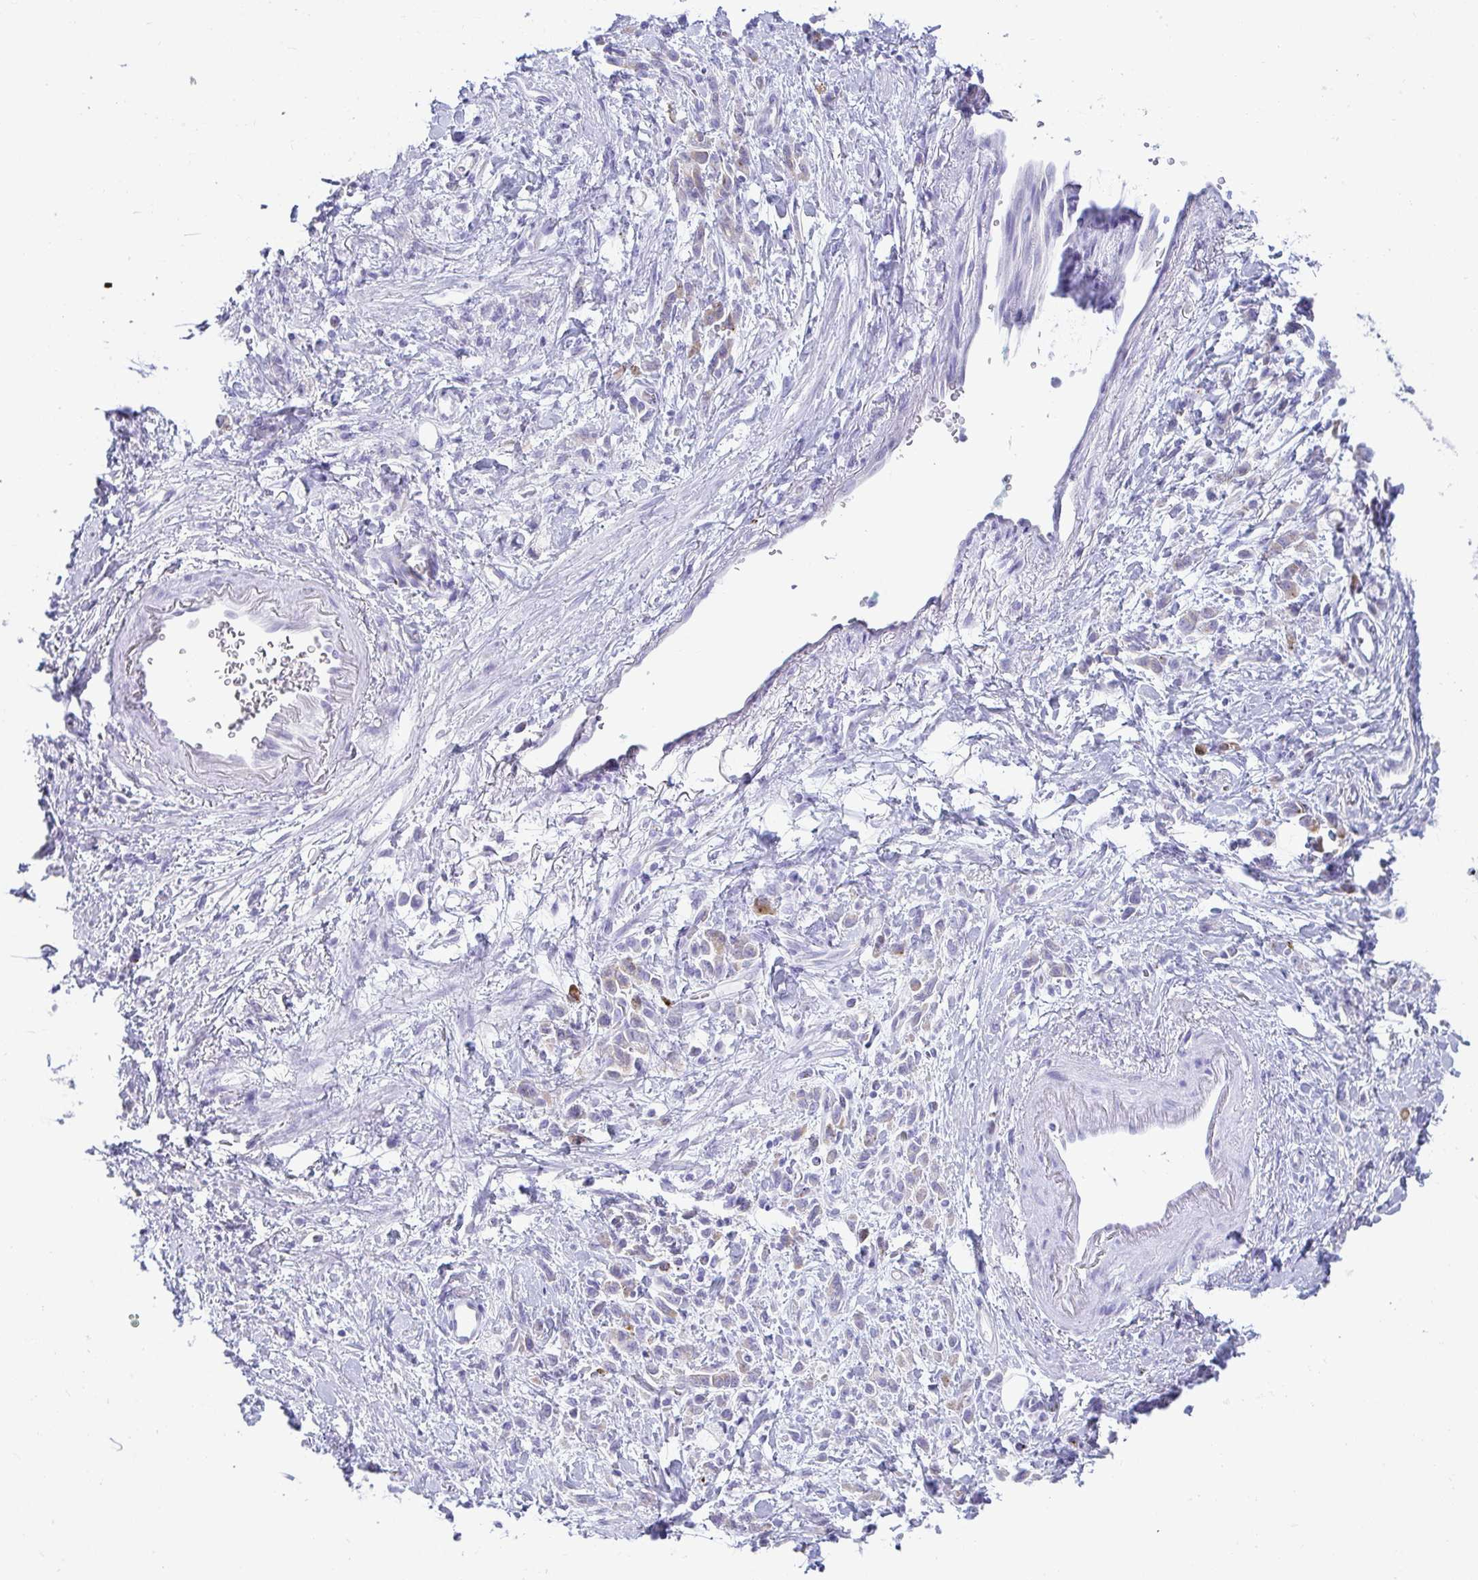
{"staining": {"intensity": "weak", "quantity": "<25%", "location": "cytoplasmic/membranous"}, "tissue": "stomach cancer", "cell_type": "Tumor cells", "image_type": "cancer", "snomed": [{"axis": "morphology", "description": "Adenocarcinoma, NOS"}, {"axis": "topography", "description": "Stomach"}], "caption": "Tumor cells are negative for brown protein staining in adenocarcinoma (stomach).", "gene": "RASL10A", "patient": {"sex": "male", "age": 77}}